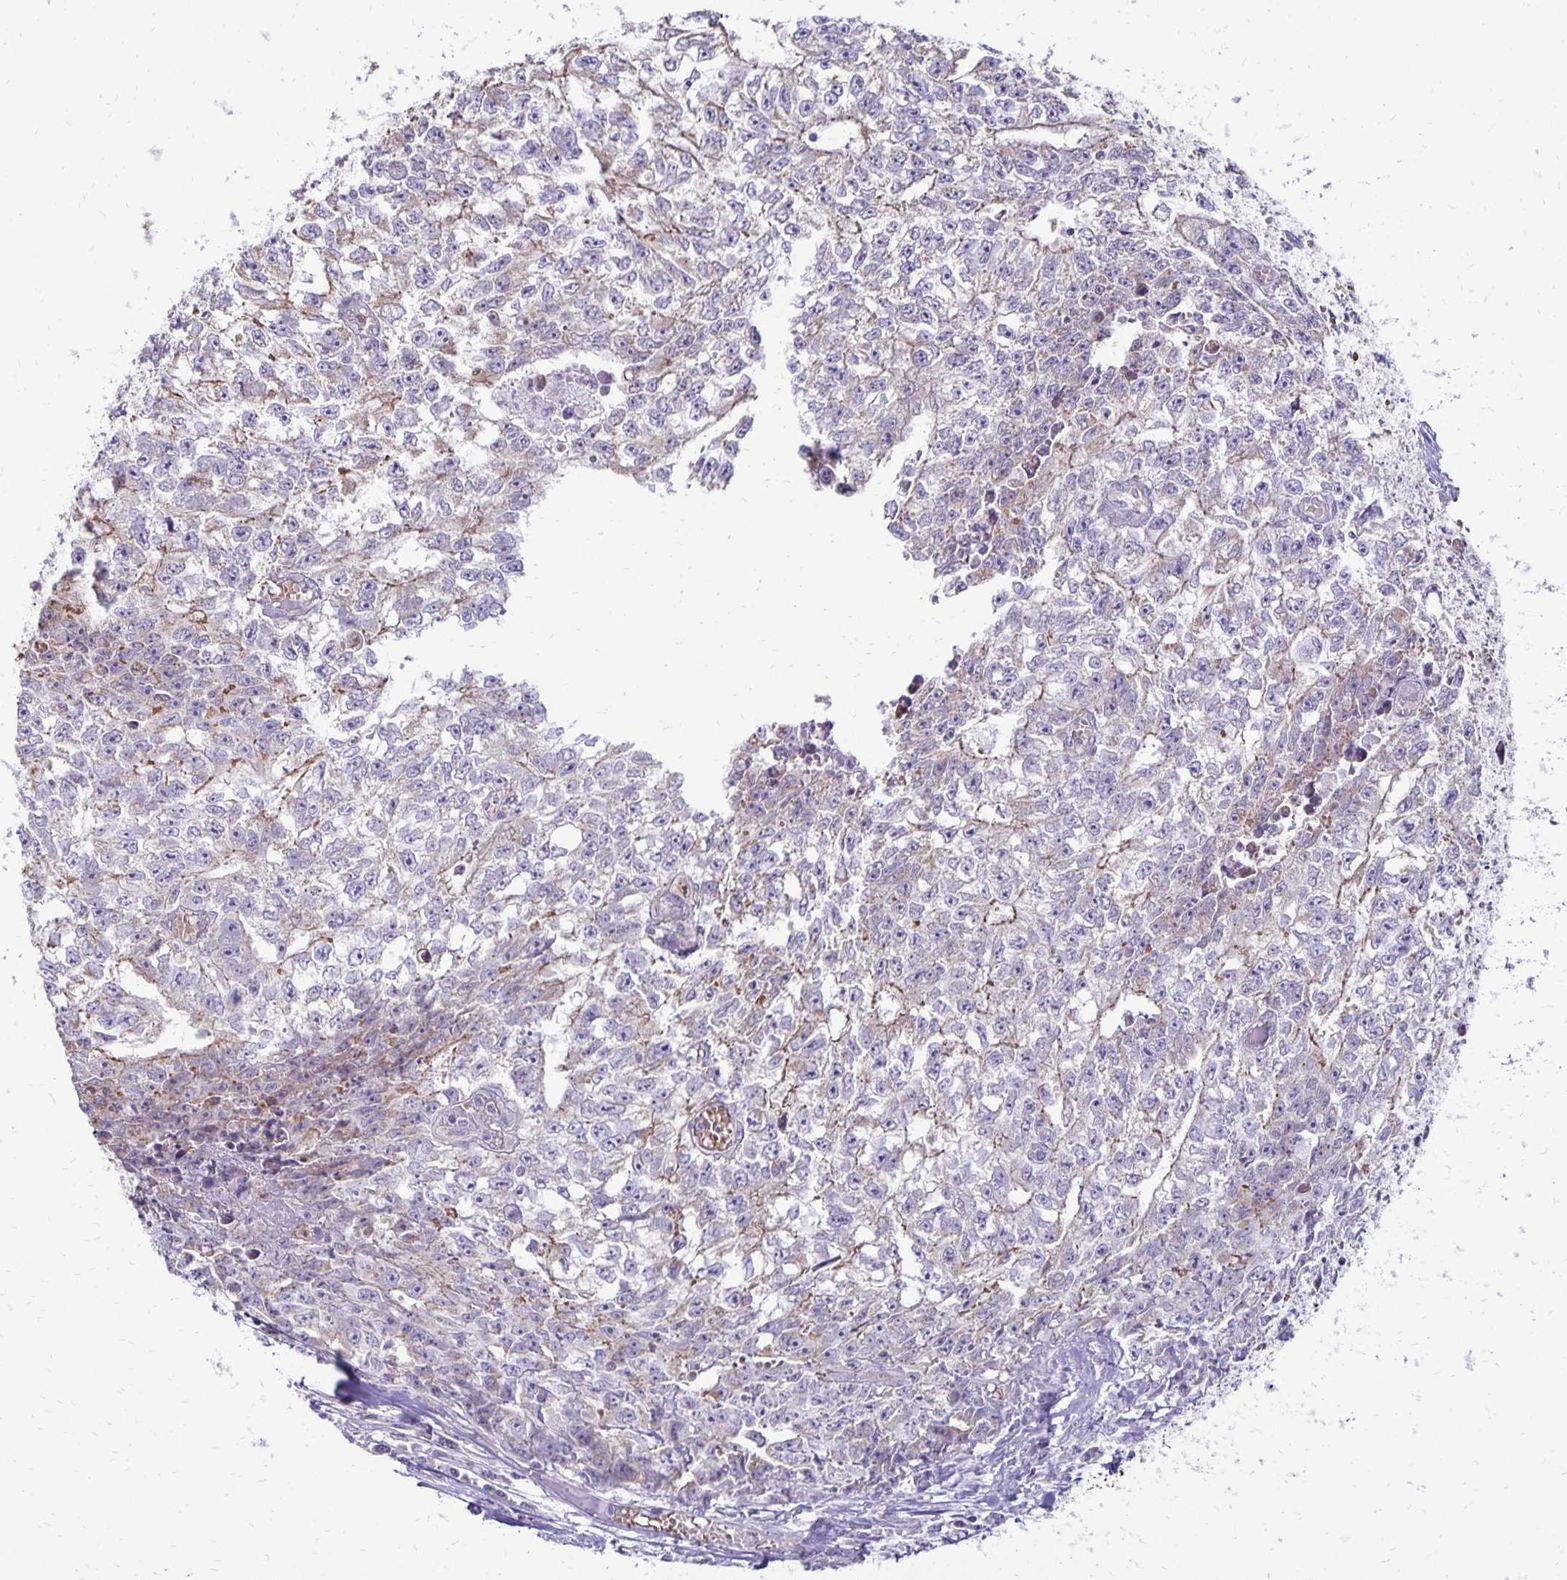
{"staining": {"intensity": "negative", "quantity": "none", "location": "none"}, "tissue": "testis cancer", "cell_type": "Tumor cells", "image_type": "cancer", "snomed": [{"axis": "morphology", "description": "Carcinoma, Embryonal, NOS"}, {"axis": "morphology", "description": "Teratoma, malignant, NOS"}, {"axis": "topography", "description": "Testis"}], "caption": "A micrograph of human testis embryonal carcinoma is negative for staining in tumor cells.", "gene": "FN3K", "patient": {"sex": "male", "age": 24}}